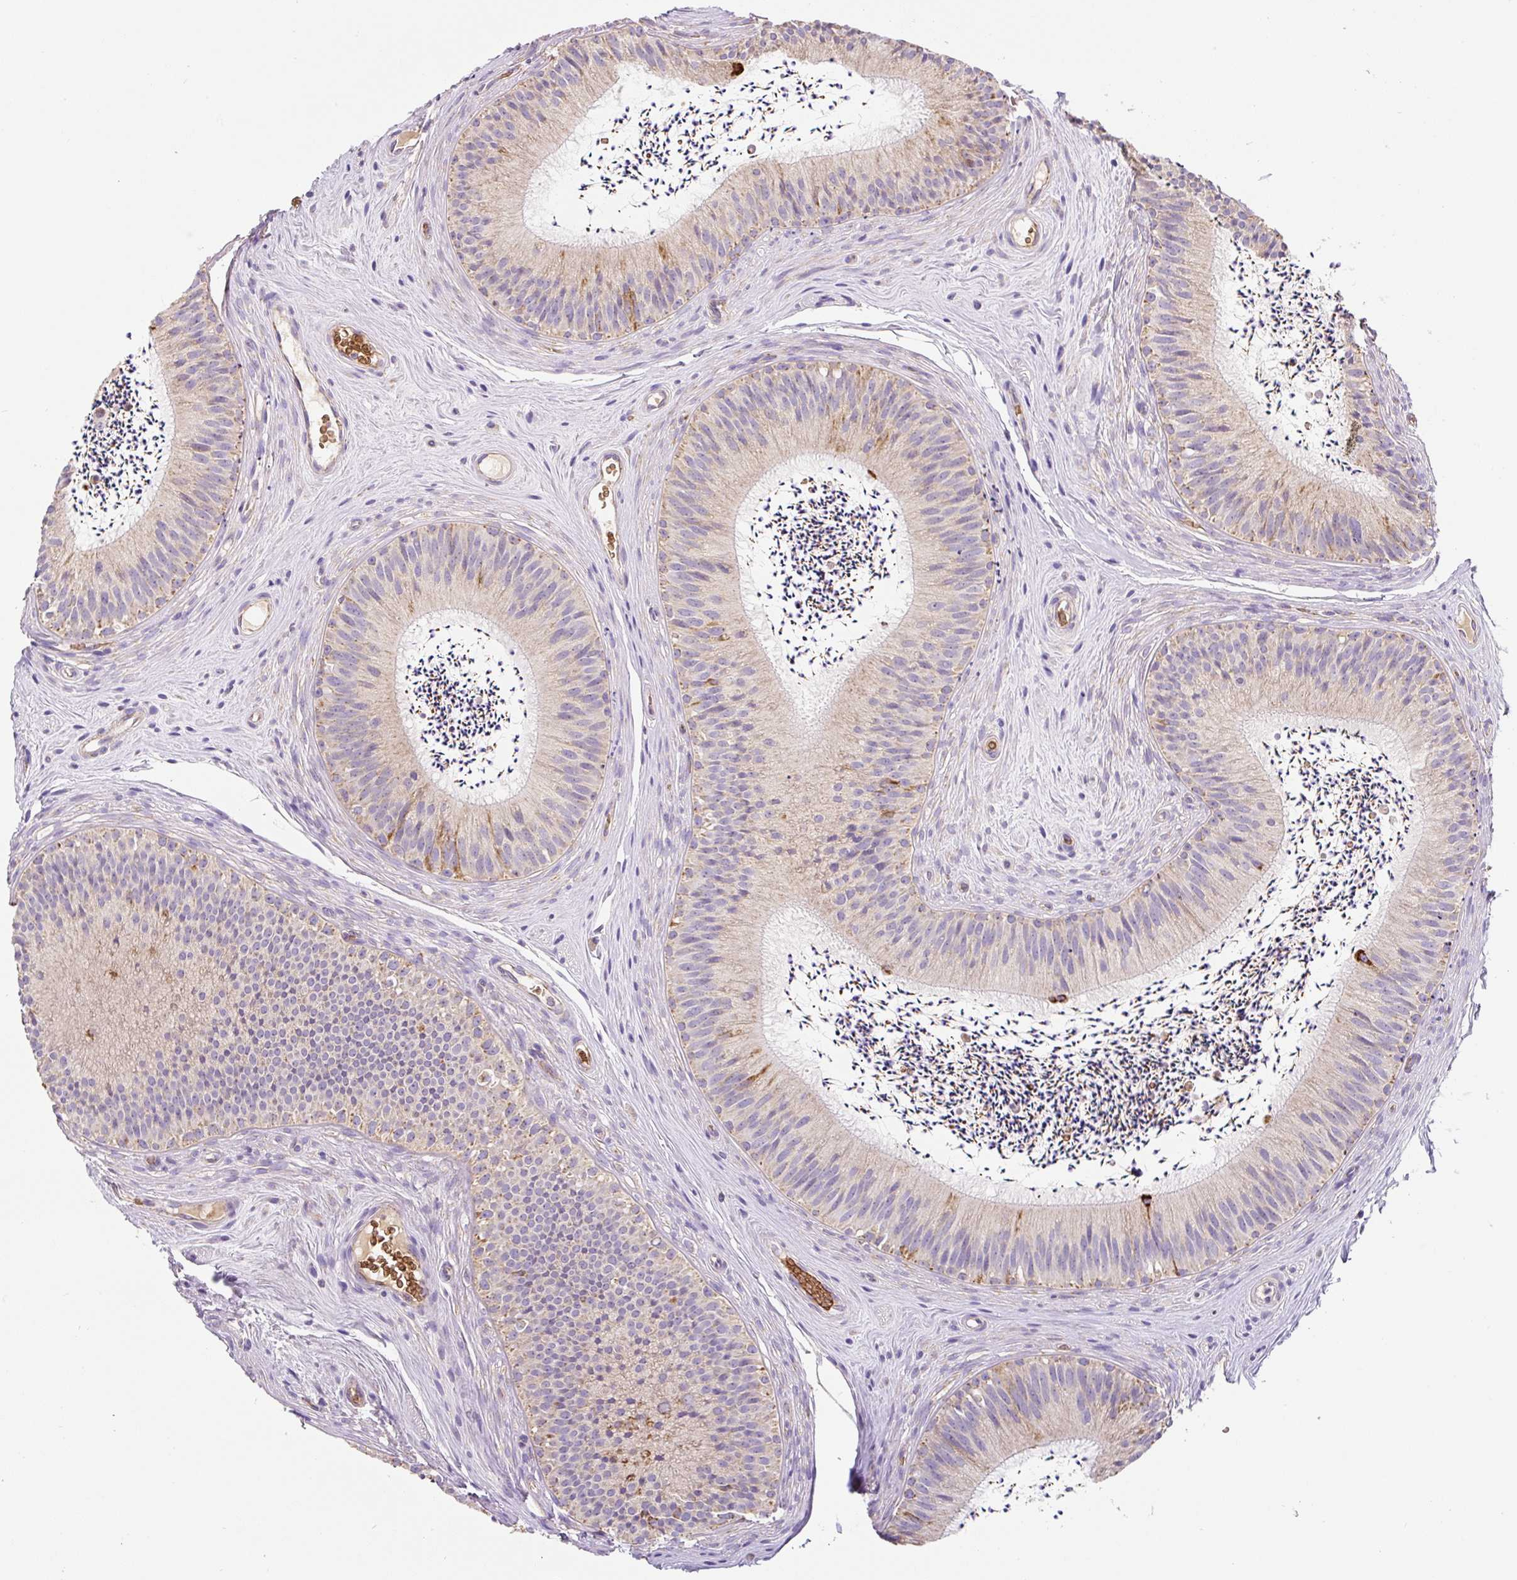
{"staining": {"intensity": "moderate", "quantity": "<25%", "location": "cytoplasmic/membranous"}, "tissue": "epididymis", "cell_type": "Glandular cells", "image_type": "normal", "snomed": [{"axis": "morphology", "description": "Normal tissue, NOS"}, {"axis": "topography", "description": "Epididymis"}], "caption": "Immunohistochemistry (IHC) histopathology image of normal epididymis: human epididymis stained using immunohistochemistry (IHC) exhibits low levels of moderate protein expression localized specifically in the cytoplasmic/membranous of glandular cells, appearing as a cytoplasmic/membranous brown color.", "gene": "MT", "patient": {"sex": "male", "age": 24}}